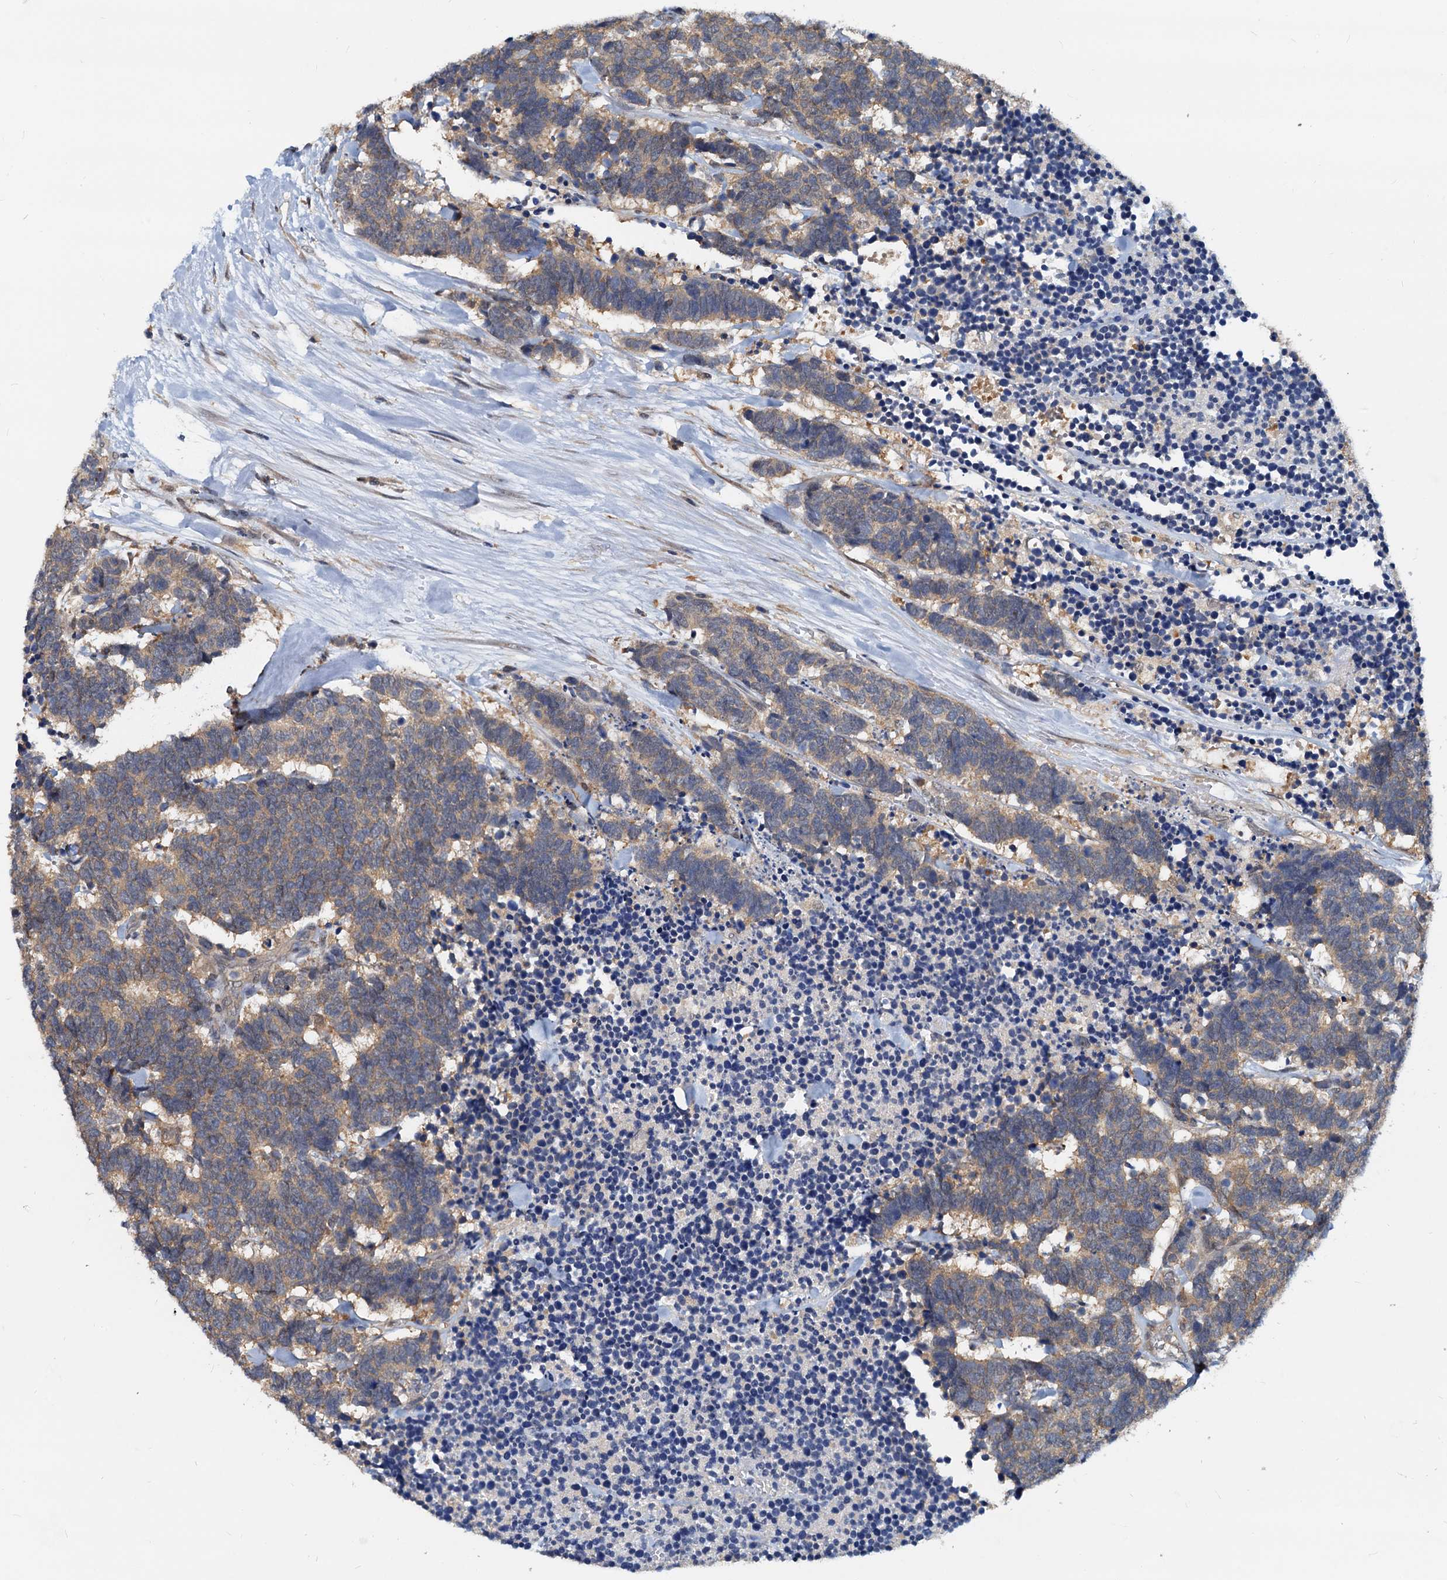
{"staining": {"intensity": "weak", "quantity": ">75%", "location": "cytoplasmic/membranous"}, "tissue": "carcinoid", "cell_type": "Tumor cells", "image_type": "cancer", "snomed": [{"axis": "morphology", "description": "Carcinoma, NOS"}, {"axis": "morphology", "description": "Carcinoid, malignant, NOS"}, {"axis": "topography", "description": "Urinary bladder"}], "caption": "Brown immunohistochemical staining in human carcinoid demonstrates weak cytoplasmic/membranous expression in about >75% of tumor cells.", "gene": "PTGES3", "patient": {"sex": "male", "age": 57}}